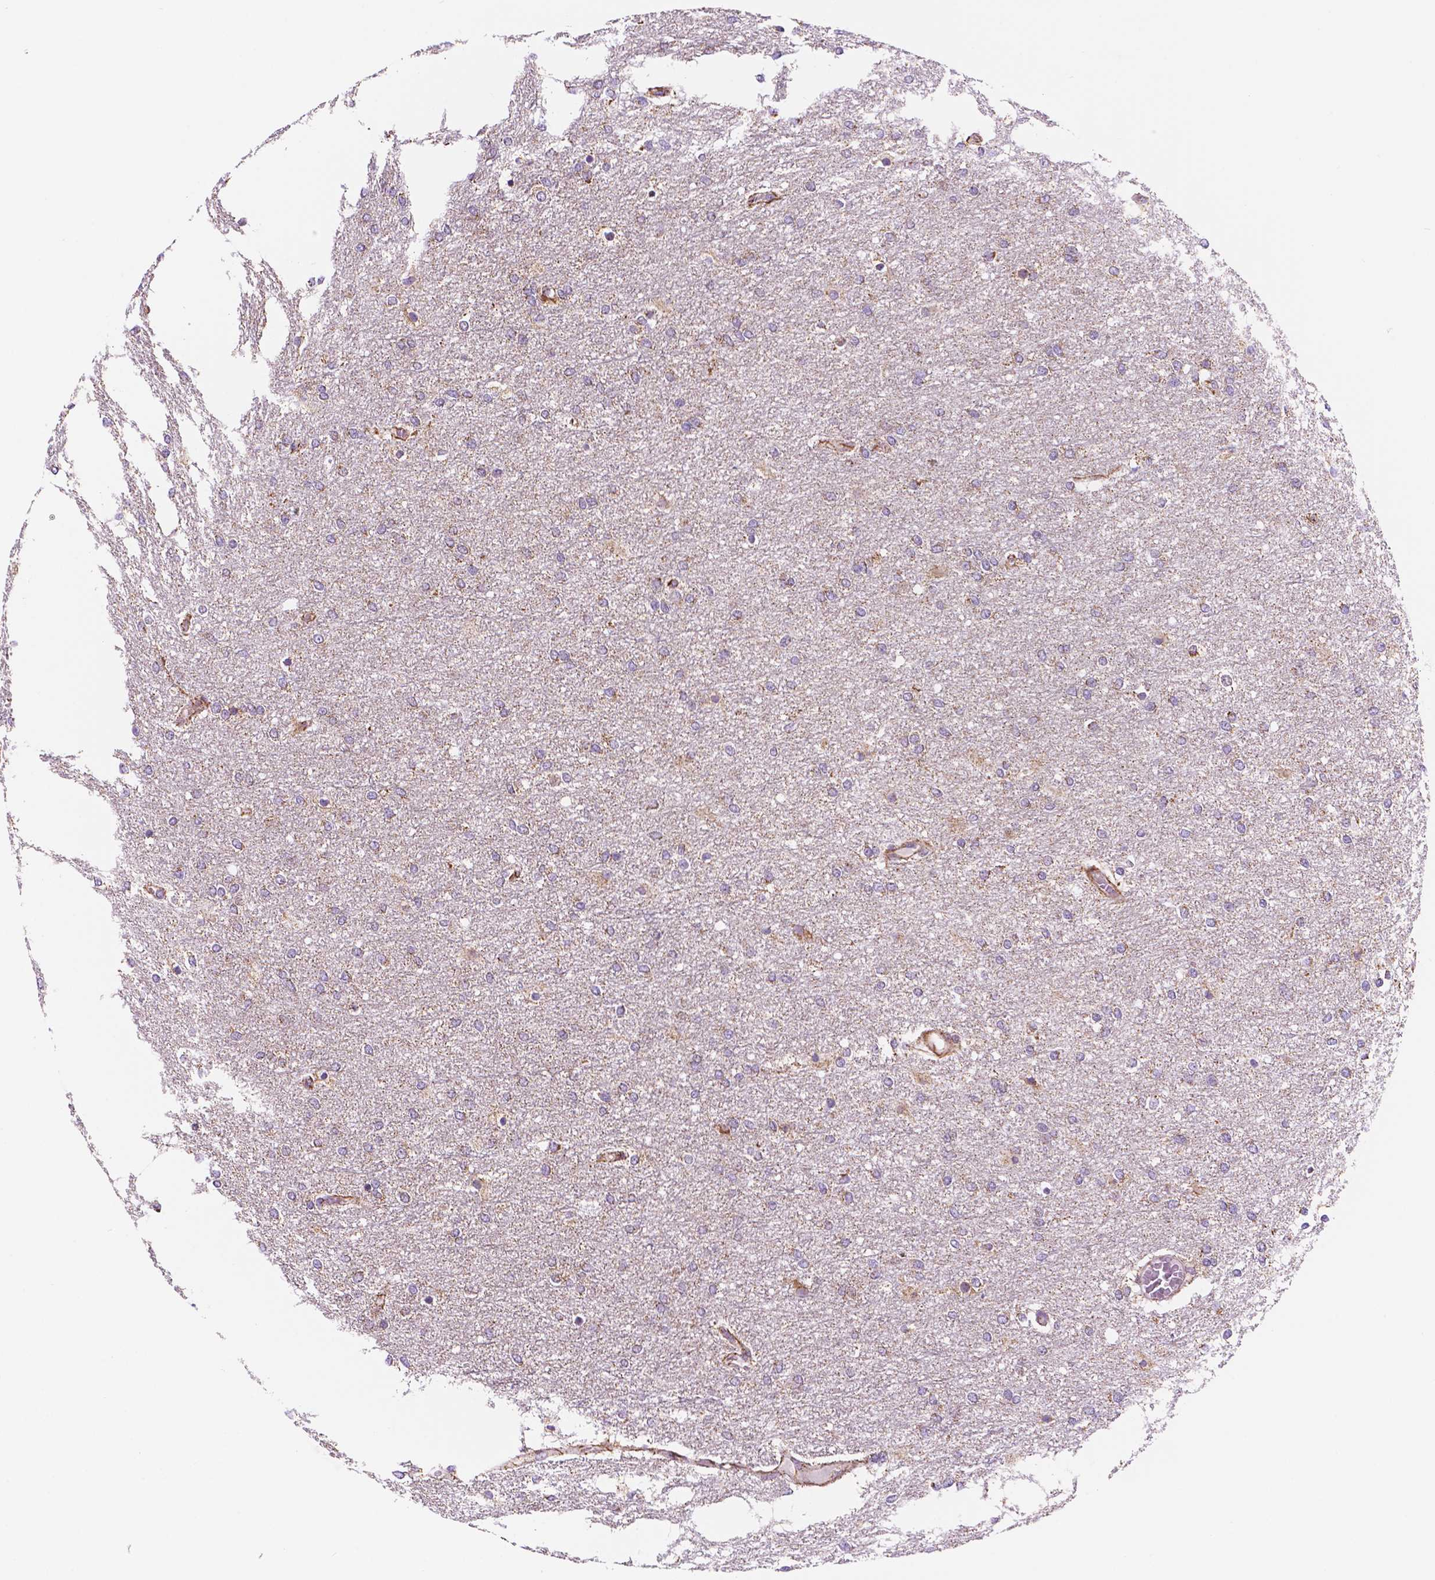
{"staining": {"intensity": "weak", "quantity": "25%-75%", "location": "cytoplasmic/membranous"}, "tissue": "glioma", "cell_type": "Tumor cells", "image_type": "cancer", "snomed": [{"axis": "morphology", "description": "Glioma, malignant, High grade"}, {"axis": "topography", "description": "Brain"}], "caption": "A histopathology image of human glioma stained for a protein demonstrates weak cytoplasmic/membranous brown staining in tumor cells.", "gene": "GEMIN4", "patient": {"sex": "female", "age": 61}}